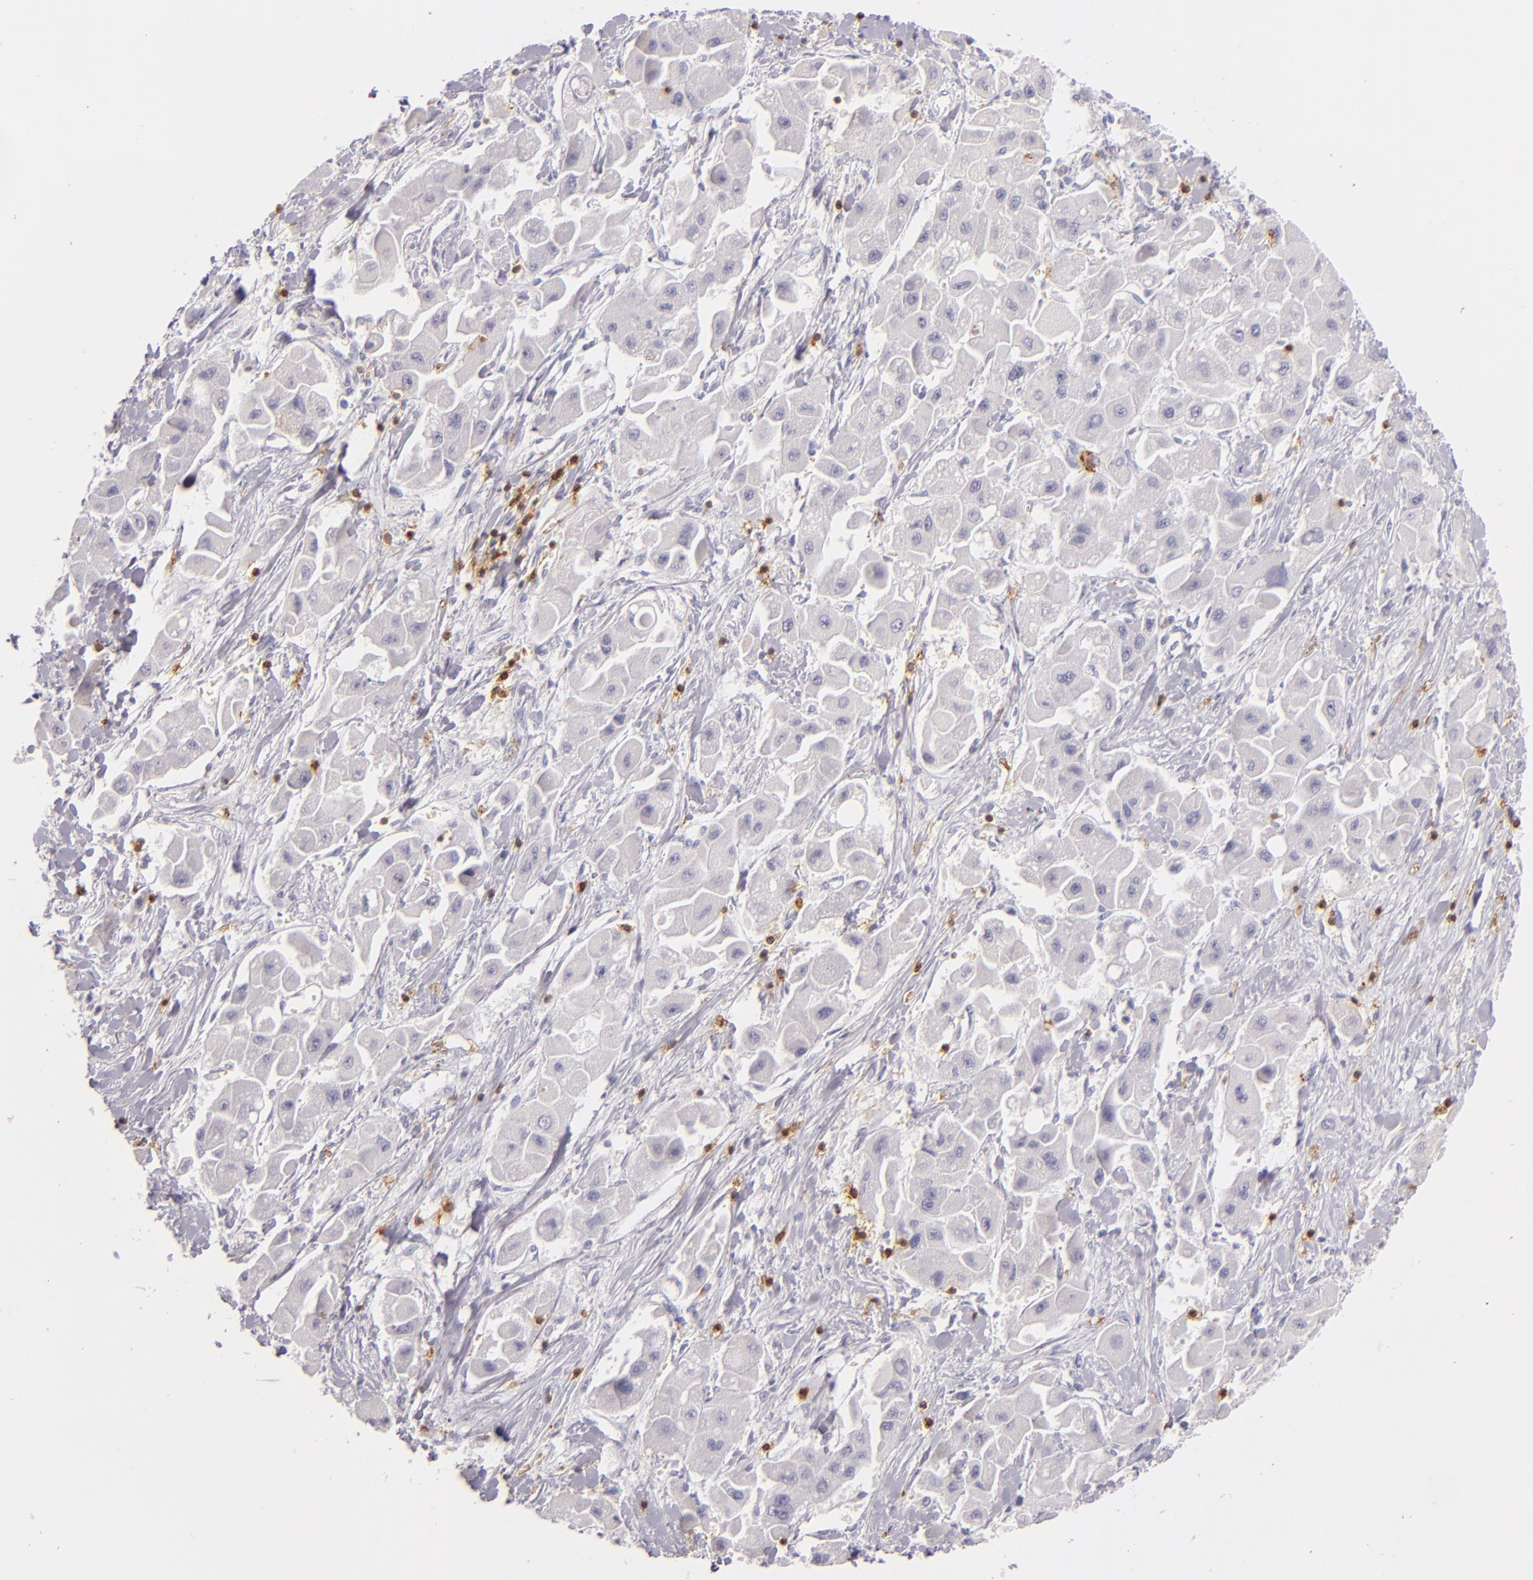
{"staining": {"intensity": "negative", "quantity": "none", "location": "none"}, "tissue": "liver cancer", "cell_type": "Tumor cells", "image_type": "cancer", "snomed": [{"axis": "morphology", "description": "Carcinoma, Hepatocellular, NOS"}, {"axis": "topography", "description": "Liver"}], "caption": "DAB immunohistochemical staining of liver cancer (hepatocellular carcinoma) demonstrates no significant positivity in tumor cells.", "gene": "LAT", "patient": {"sex": "male", "age": 24}}